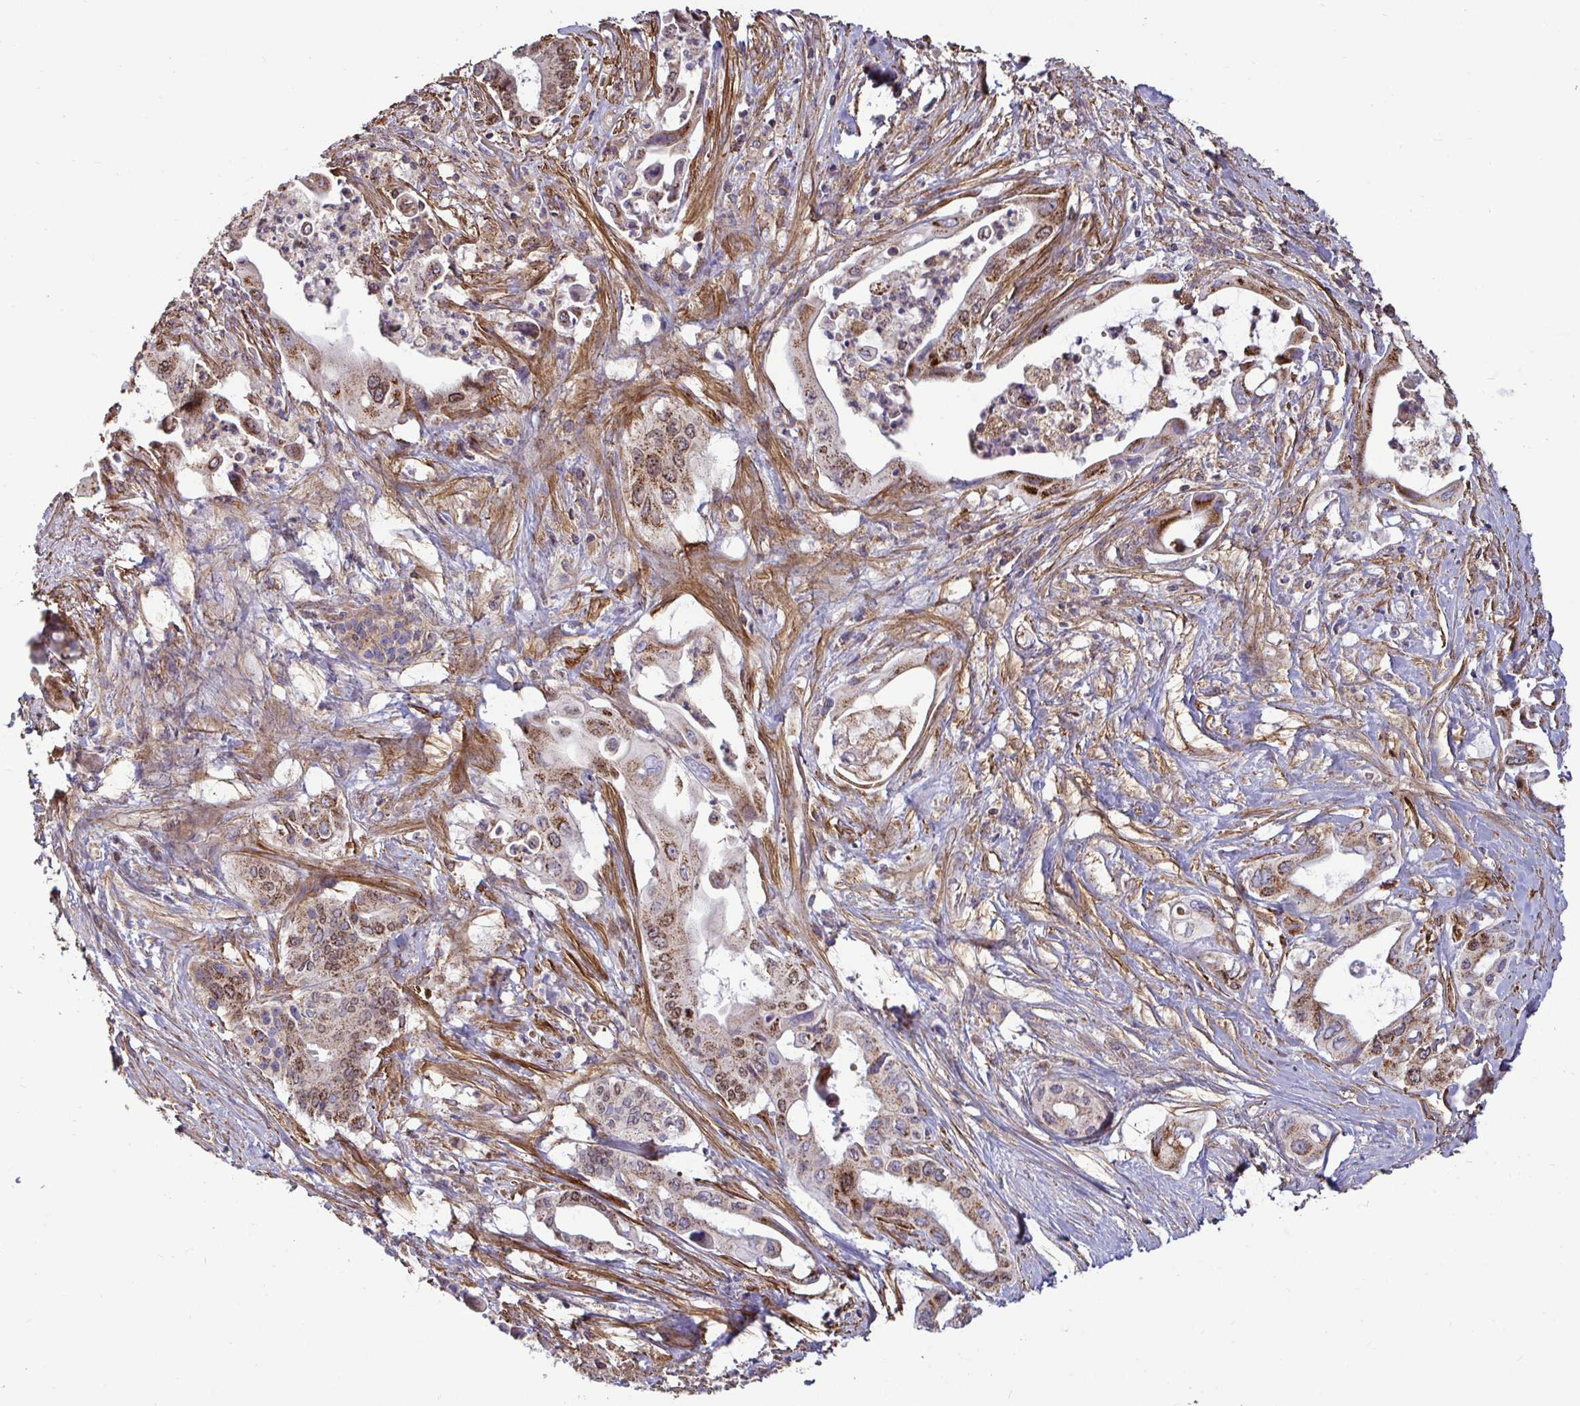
{"staining": {"intensity": "moderate", "quantity": "25%-75%", "location": "cytoplasmic/membranous"}, "tissue": "pancreatic cancer", "cell_type": "Tumor cells", "image_type": "cancer", "snomed": [{"axis": "morphology", "description": "Adenocarcinoma, NOS"}, {"axis": "topography", "description": "Pancreas"}], "caption": "This is a histology image of IHC staining of adenocarcinoma (pancreatic), which shows moderate positivity in the cytoplasmic/membranous of tumor cells.", "gene": "SPRY1", "patient": {"sex": "female", "age": 77}}